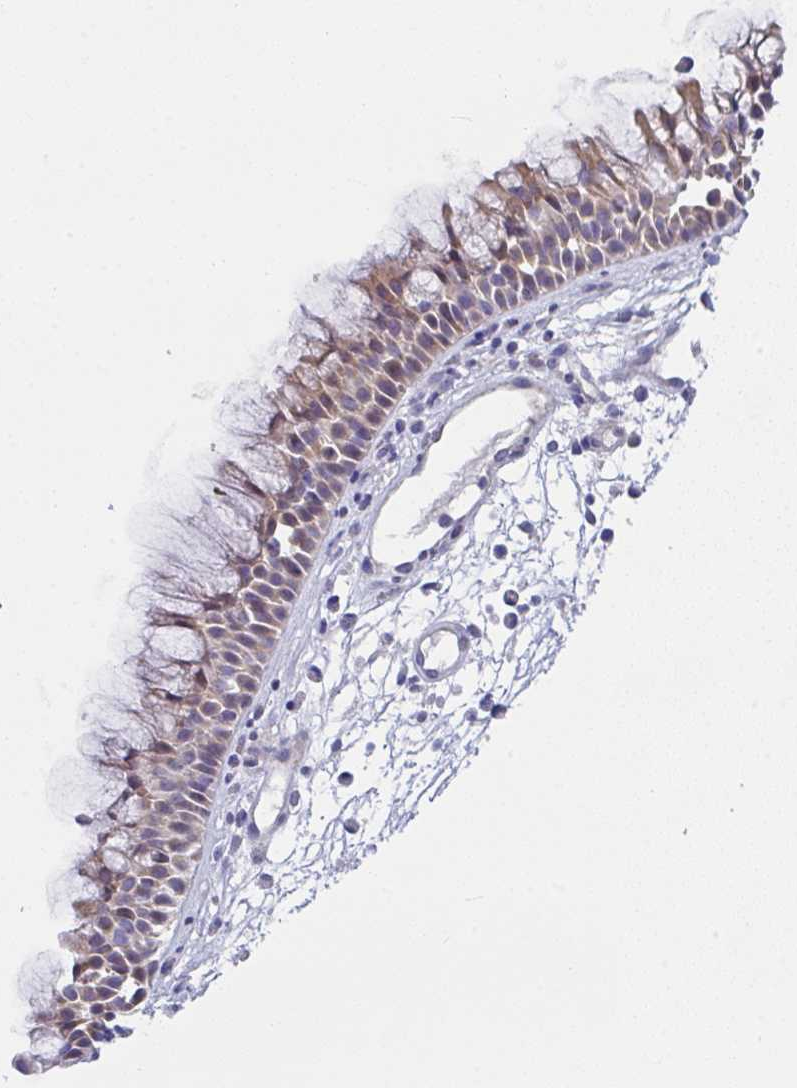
{"staining": {"intensity": "weak", "quantity": "25%-75%", "location": "cytoplasmic/membranous"}, "tissue": "nasopharynx", "cell_type": "Respiratory epithelial cells", "image_type": "normal", "snomed": [{"axis": "morphology", "description": "Normal tissue, NOS"}, {"axis": "topography", "description": "Nasopharynx"}], "caption": "Brown immunohistochemical staining in normal human nasopharynx reveals weak cytoplasmic/membranous positivity in about 25%-75% of respiratory epithelial cells. The staining was performed using DAB, with brown indicating positive protein expression. Nuclei are stained blue with hematoxylin.", "gene": "FBXO47", "patient": {"sex": "male", "age": 56}}